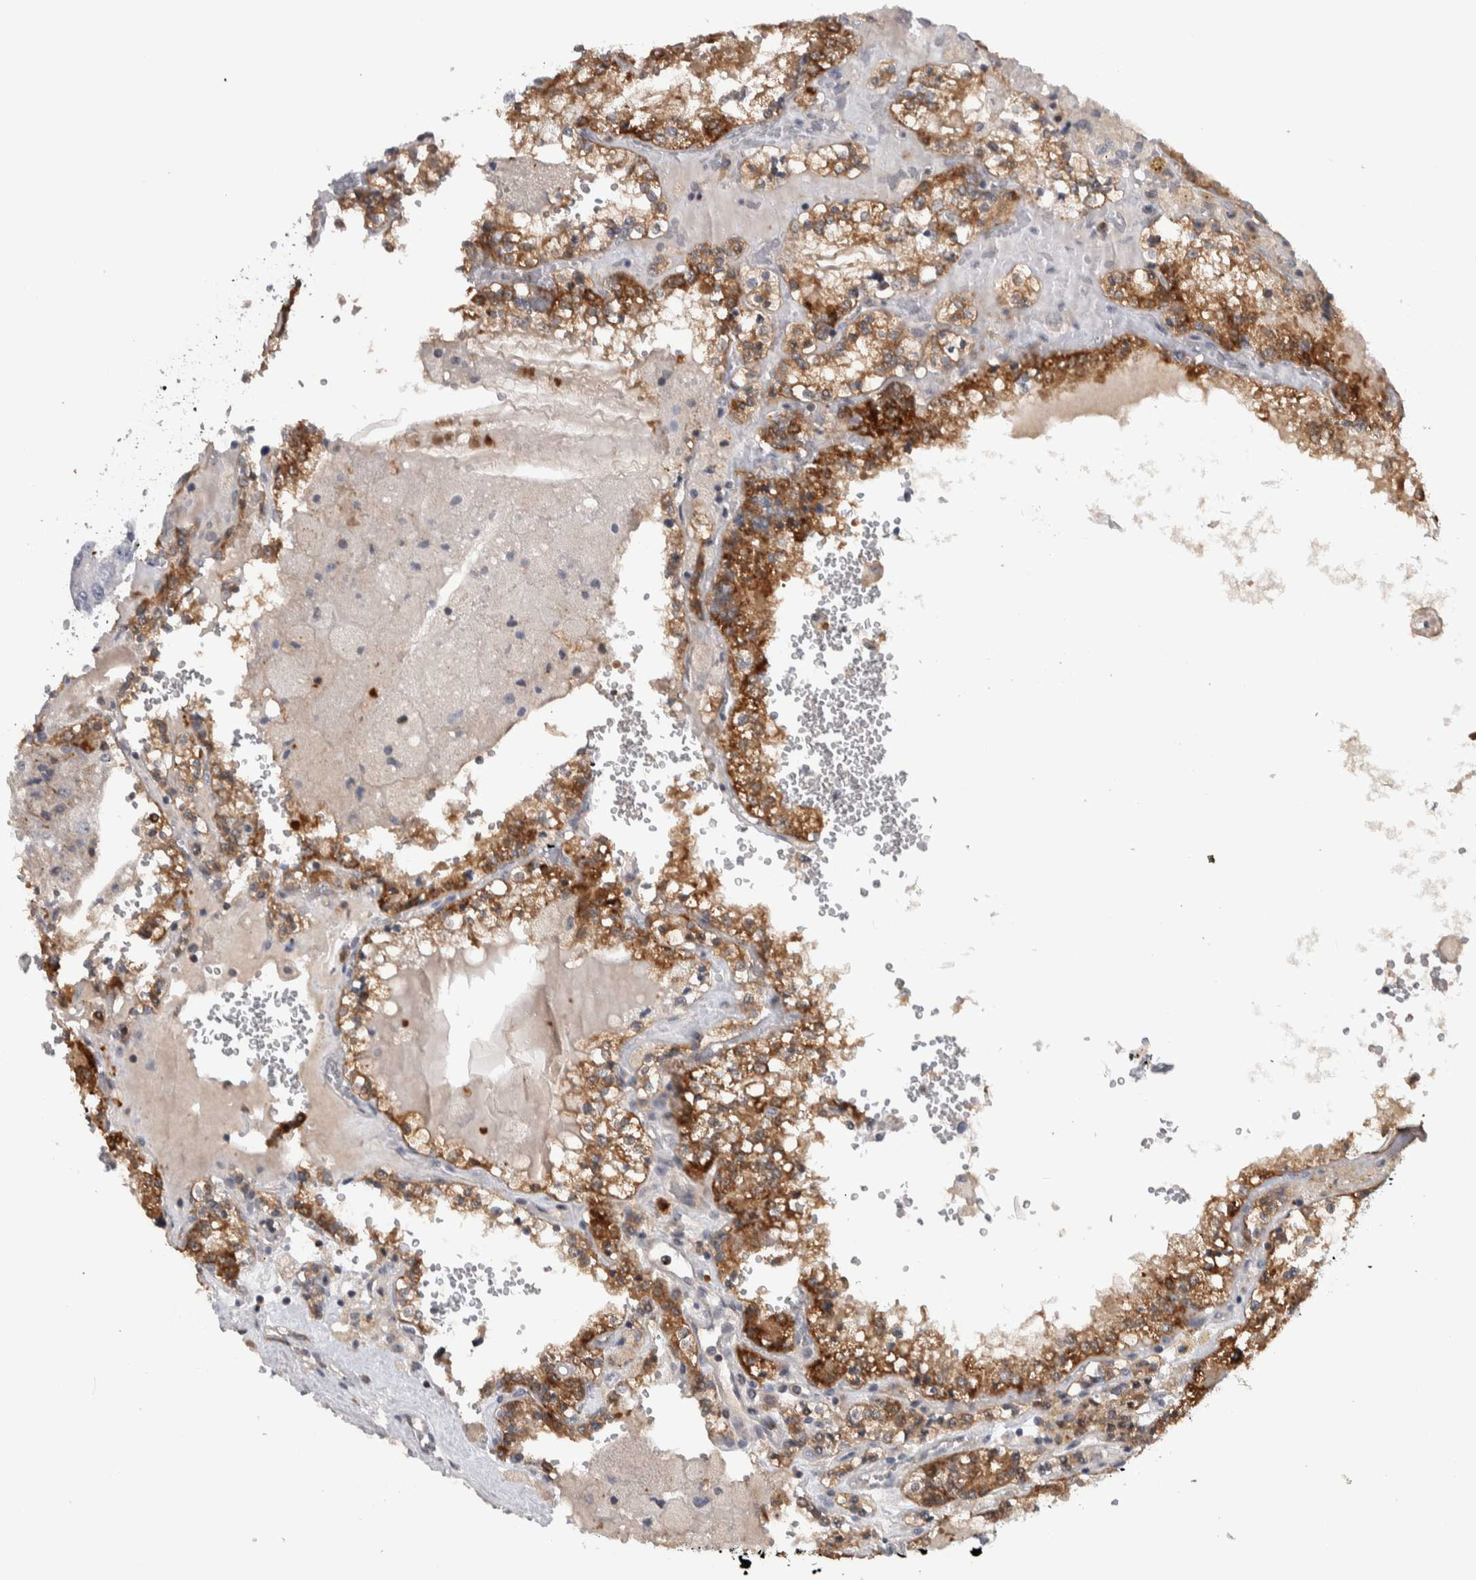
{"staining": {"intensity": "moderate", "quantity": ">75%", "location": "cytoplasmic/membranous"}, "tissue": "renal cancer", "cell_type": "Tumor cells", "image_type": "cancer", "snomed": [{"axis": "morphology", "description": "Adenocarcinoma, NOS"}, {"axis": "topography", "description": "Kidney"}], "caption": "This photomicrograph exhibits IHC staining of human renal adenocarcinoma, with medium moderate cytoplasmic/membranous positivity in about >75% of tumor cells.", "gene": "PRRG4", "patient": {"sex": "female", "age": 56}}